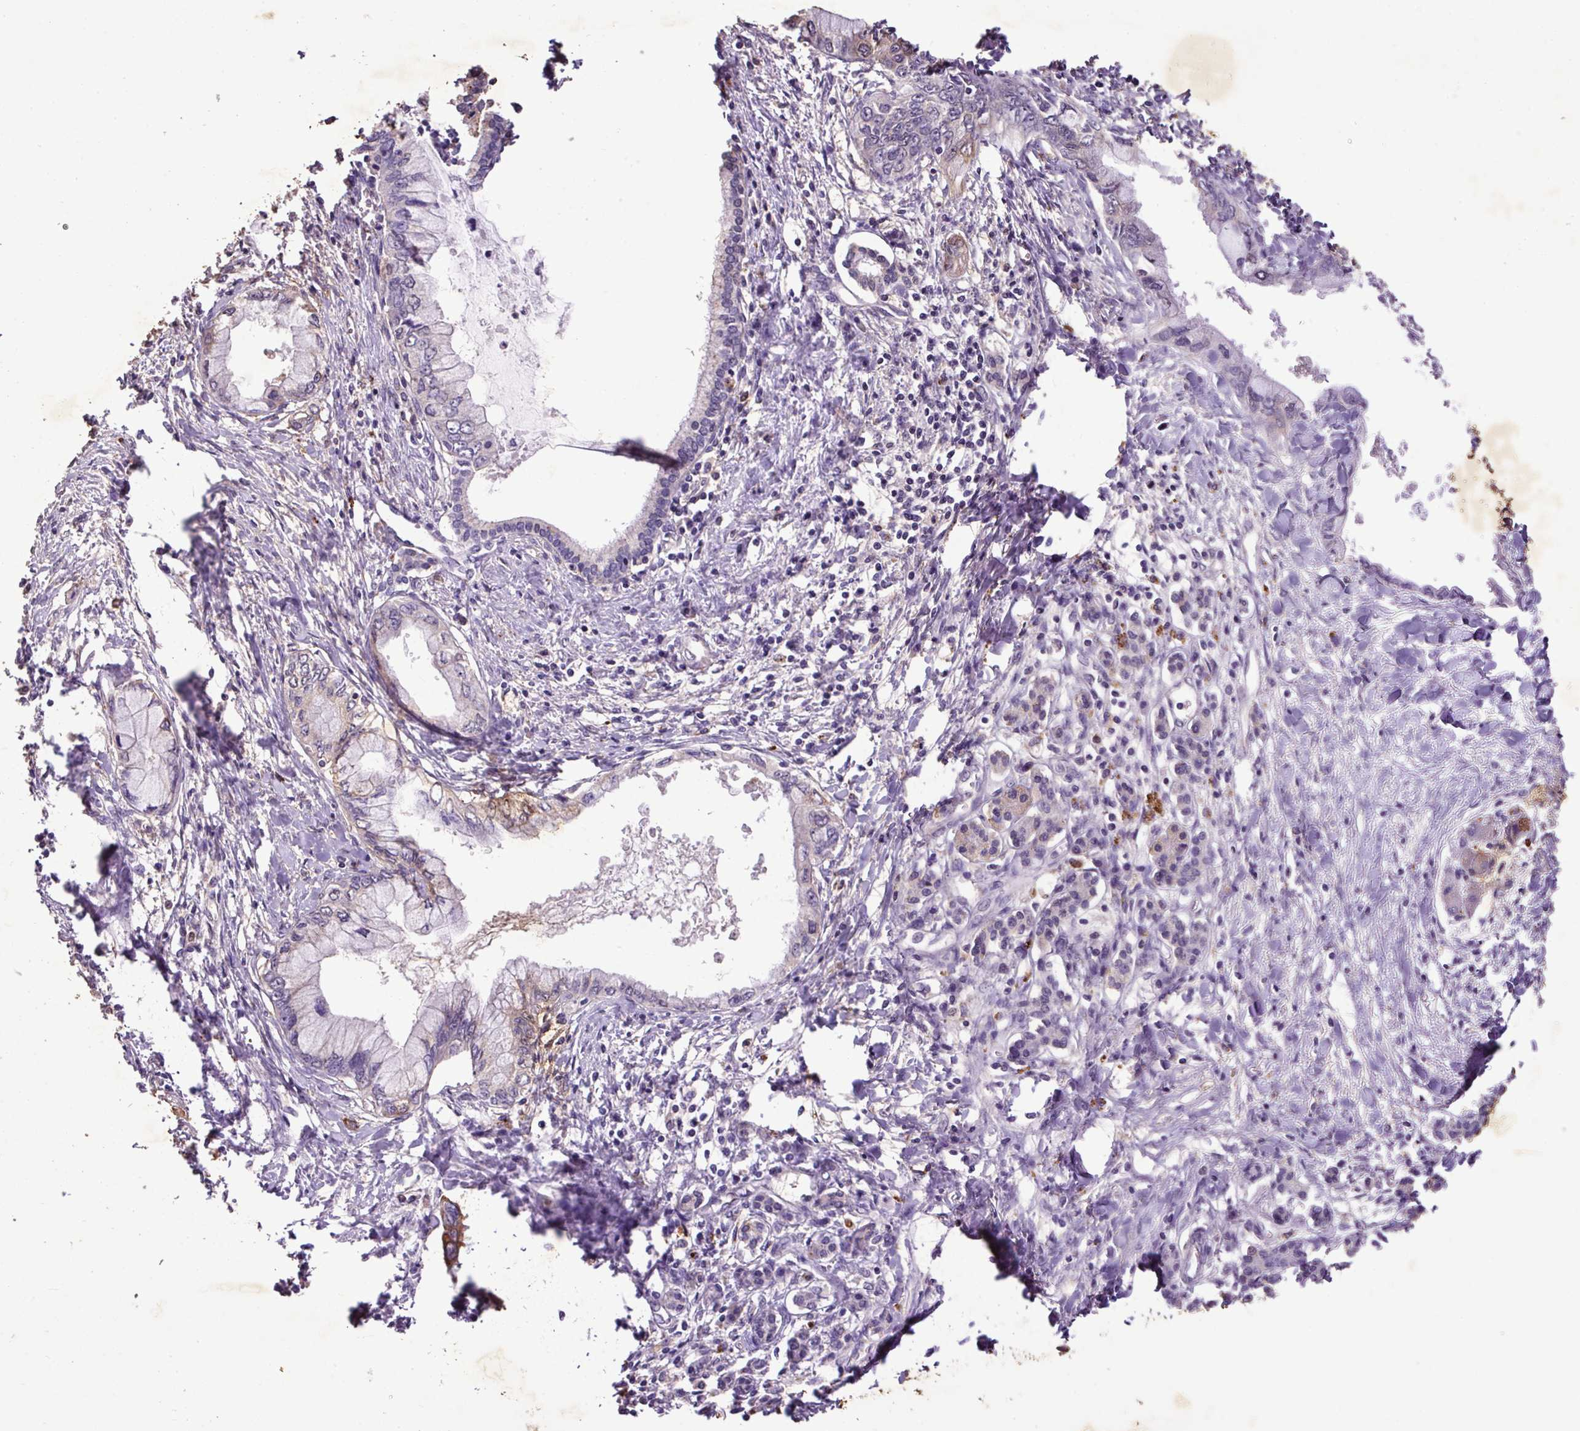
{"staining": {"intensity": "negative", "quantity": "none", "location": "none"}, "tissue": "pancreatic cancer", "cell_type": "Tumor cells", "image_type": "cancer", "snomed": [{"axis": "morphology", "description": "Adenocarcinoma, NOS"}, {"axis": "topography", "description": "Pancreas"}], "caption": "There is no significant expression in tumor cells of adenocarcinoma (pancreatic). The staining is performed using DAB brown chromogen with nuclei counter-stained in using hematoxylin.", "gene": "LRTM2", "patient": {"sex": "male", "age": 48}}